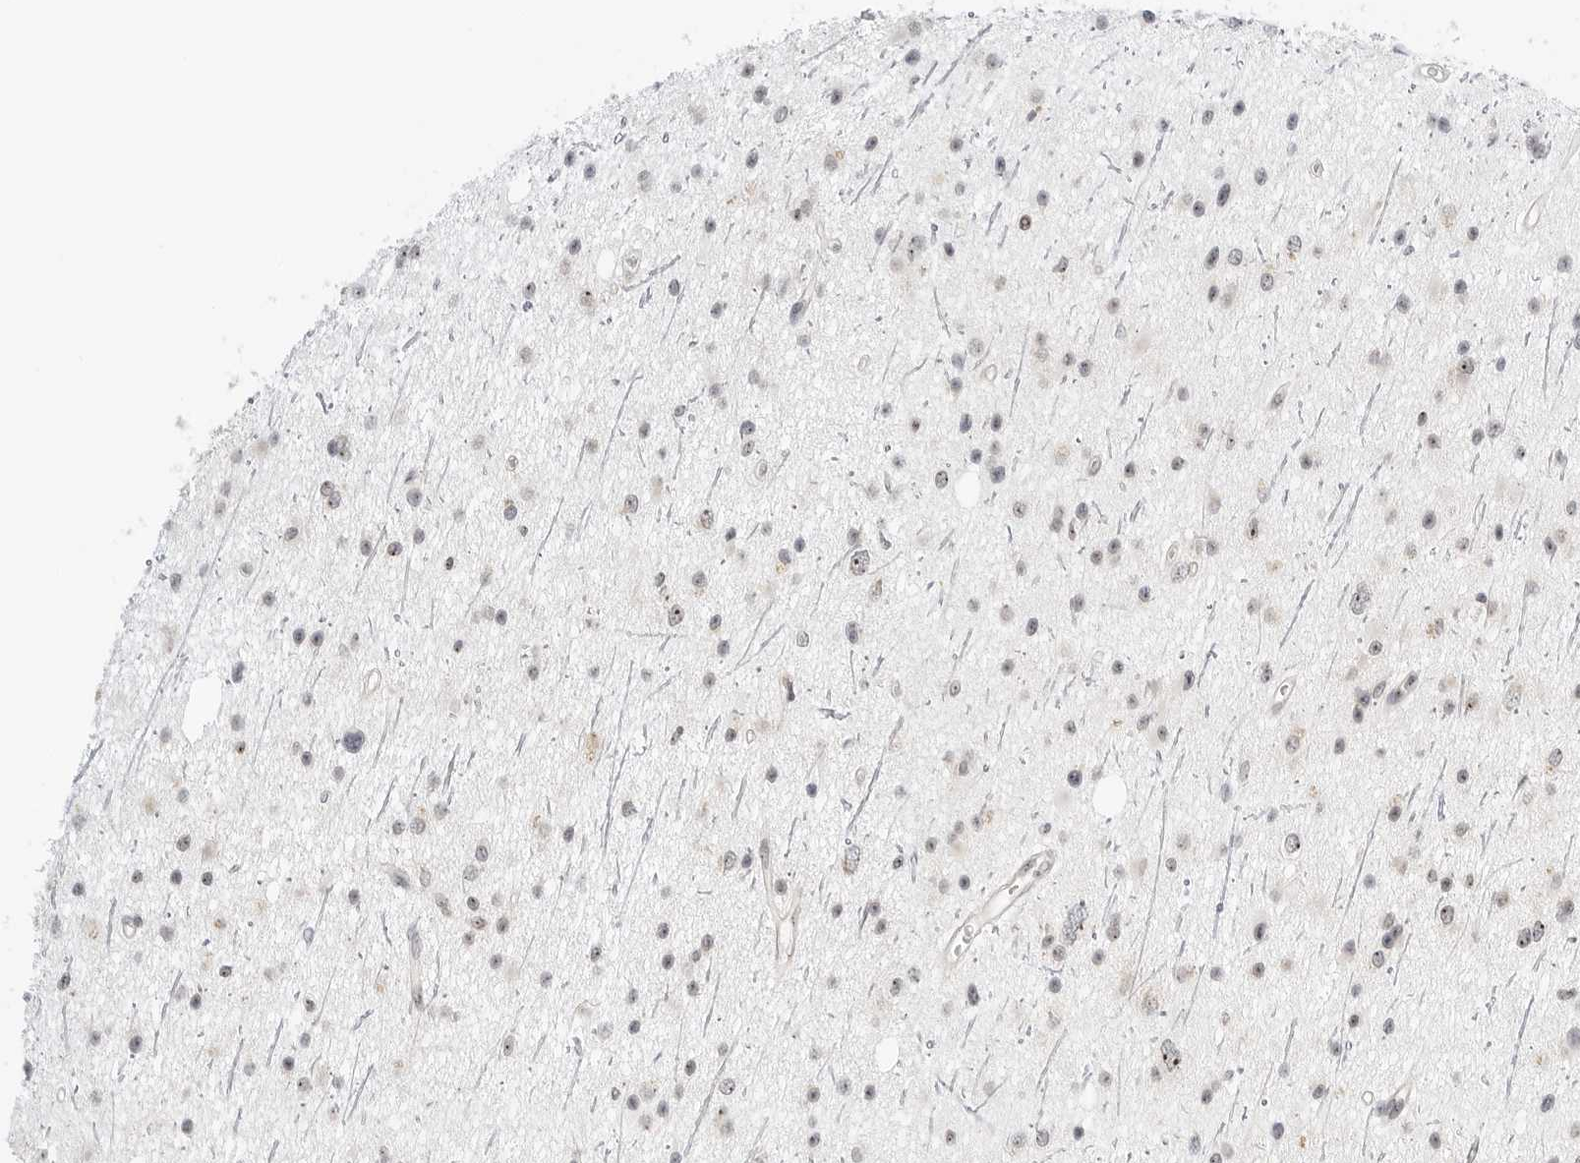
{"staining": {"intensity": "weak", "quantity": "<25%", "location": "nuclear"}, "tissue": "glioma", "cell_type": "Tumor cells", "image_type": "cancer", "snomed": [{"axis": "morphology", "description": "Glioma, malignant, Low grade"}, {"axis": "topography", "description": "Cerebral cortex"}], "caption": "This is an IHC image of human glioma. There is no staining in tumor cells.", "gene": "RIMKLA", "patient": {"sex": "female", "age": 39}}